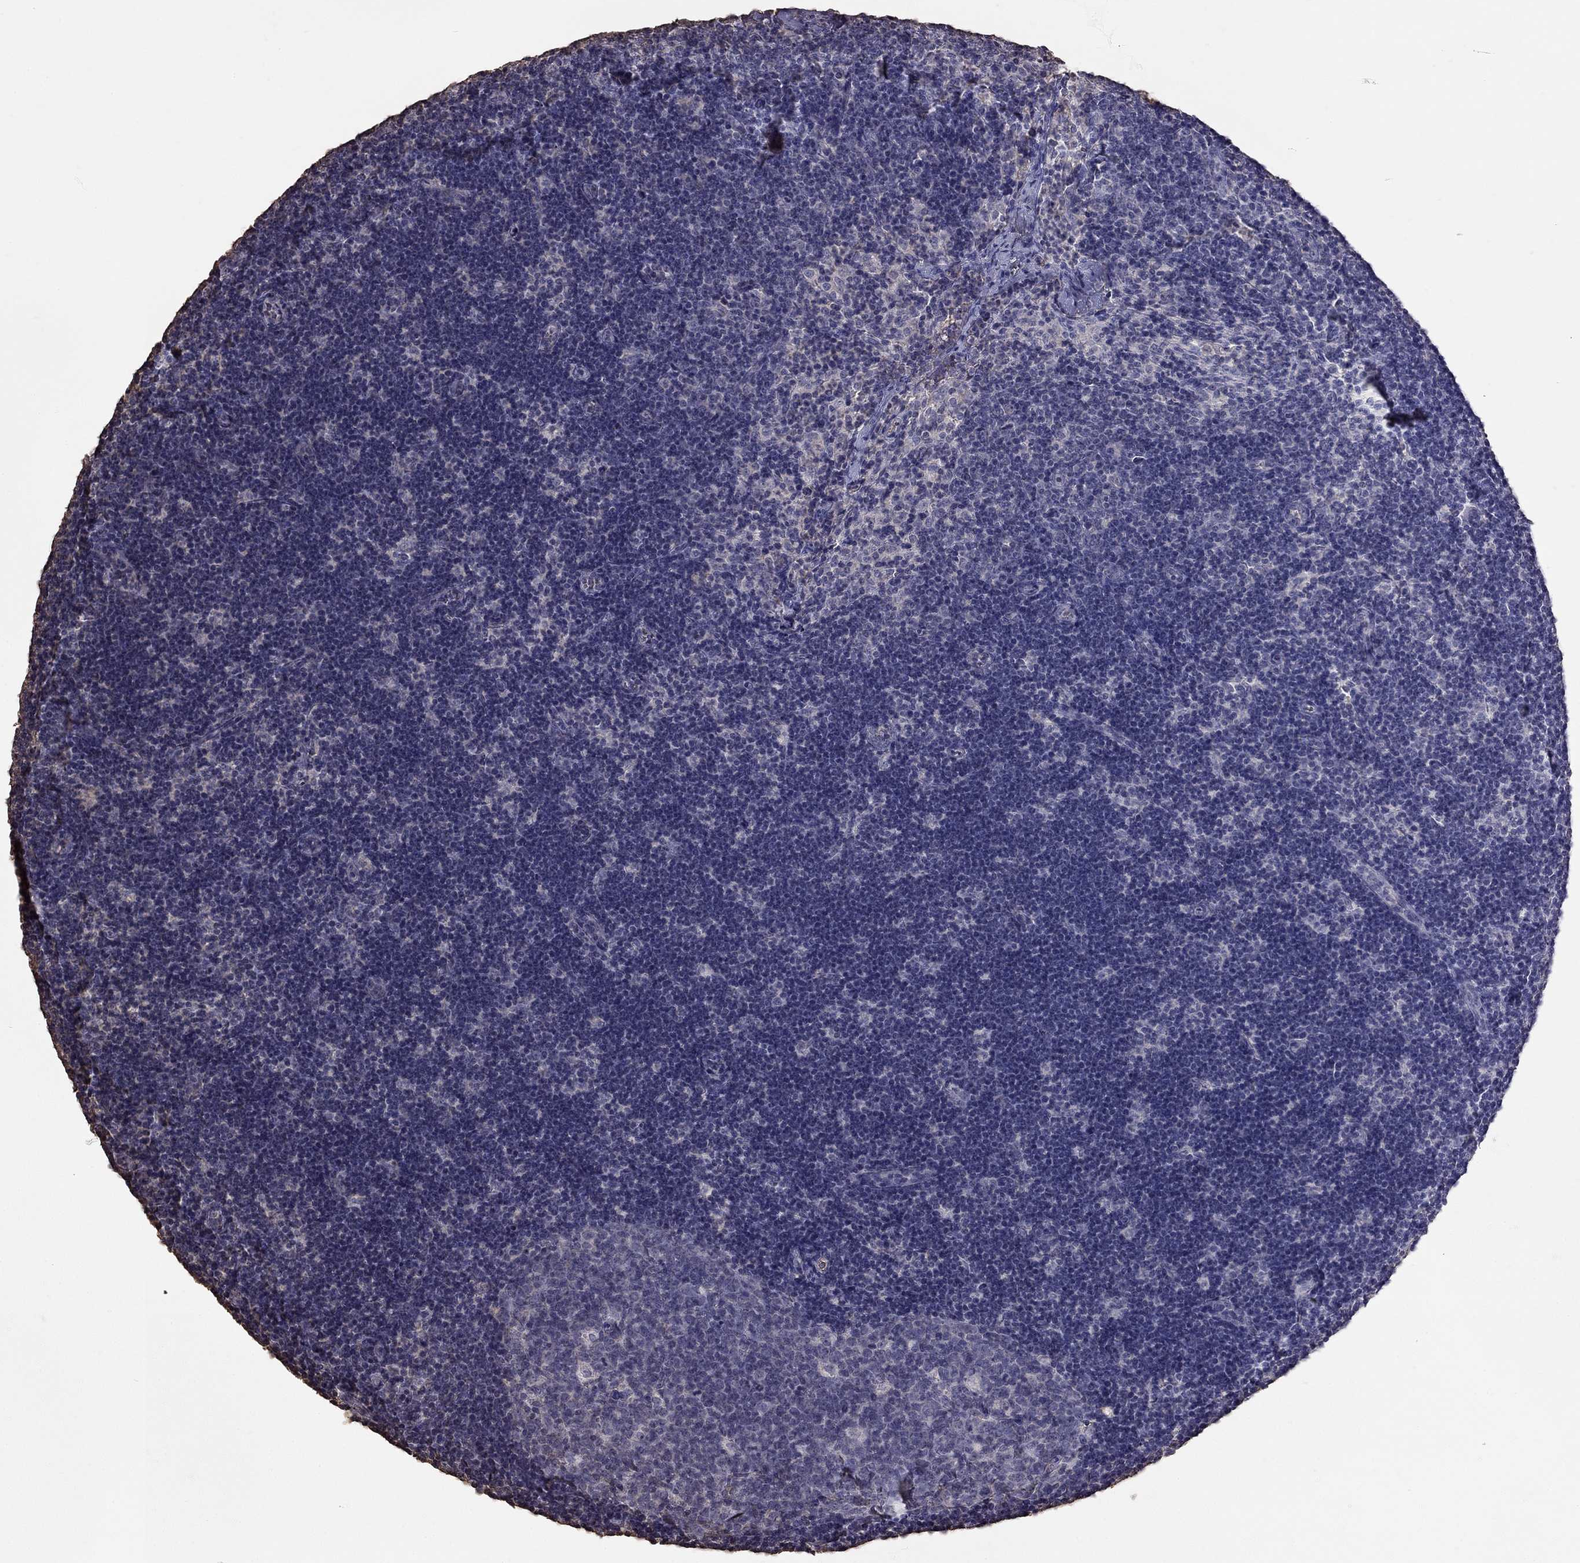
{"staining": {"intensity": "negative", "quantity": "none", "location": "none"}, "tissue": "lymph node", "cell_type": "Germinal center cells", "image_type": "normal", "snomed": [{"axis": "morphology", "description": "Normal tissue, NOS"}, {"axis": "topography", "description": "Lymph node"}], "caption": "Immunohistochemistry histopathology image of normal human lymph node stained for a protein (brown), which shows no positivity in germinal center cells.", "gene": "SUN3", "patient": {"sex": "female", "age": 34}}